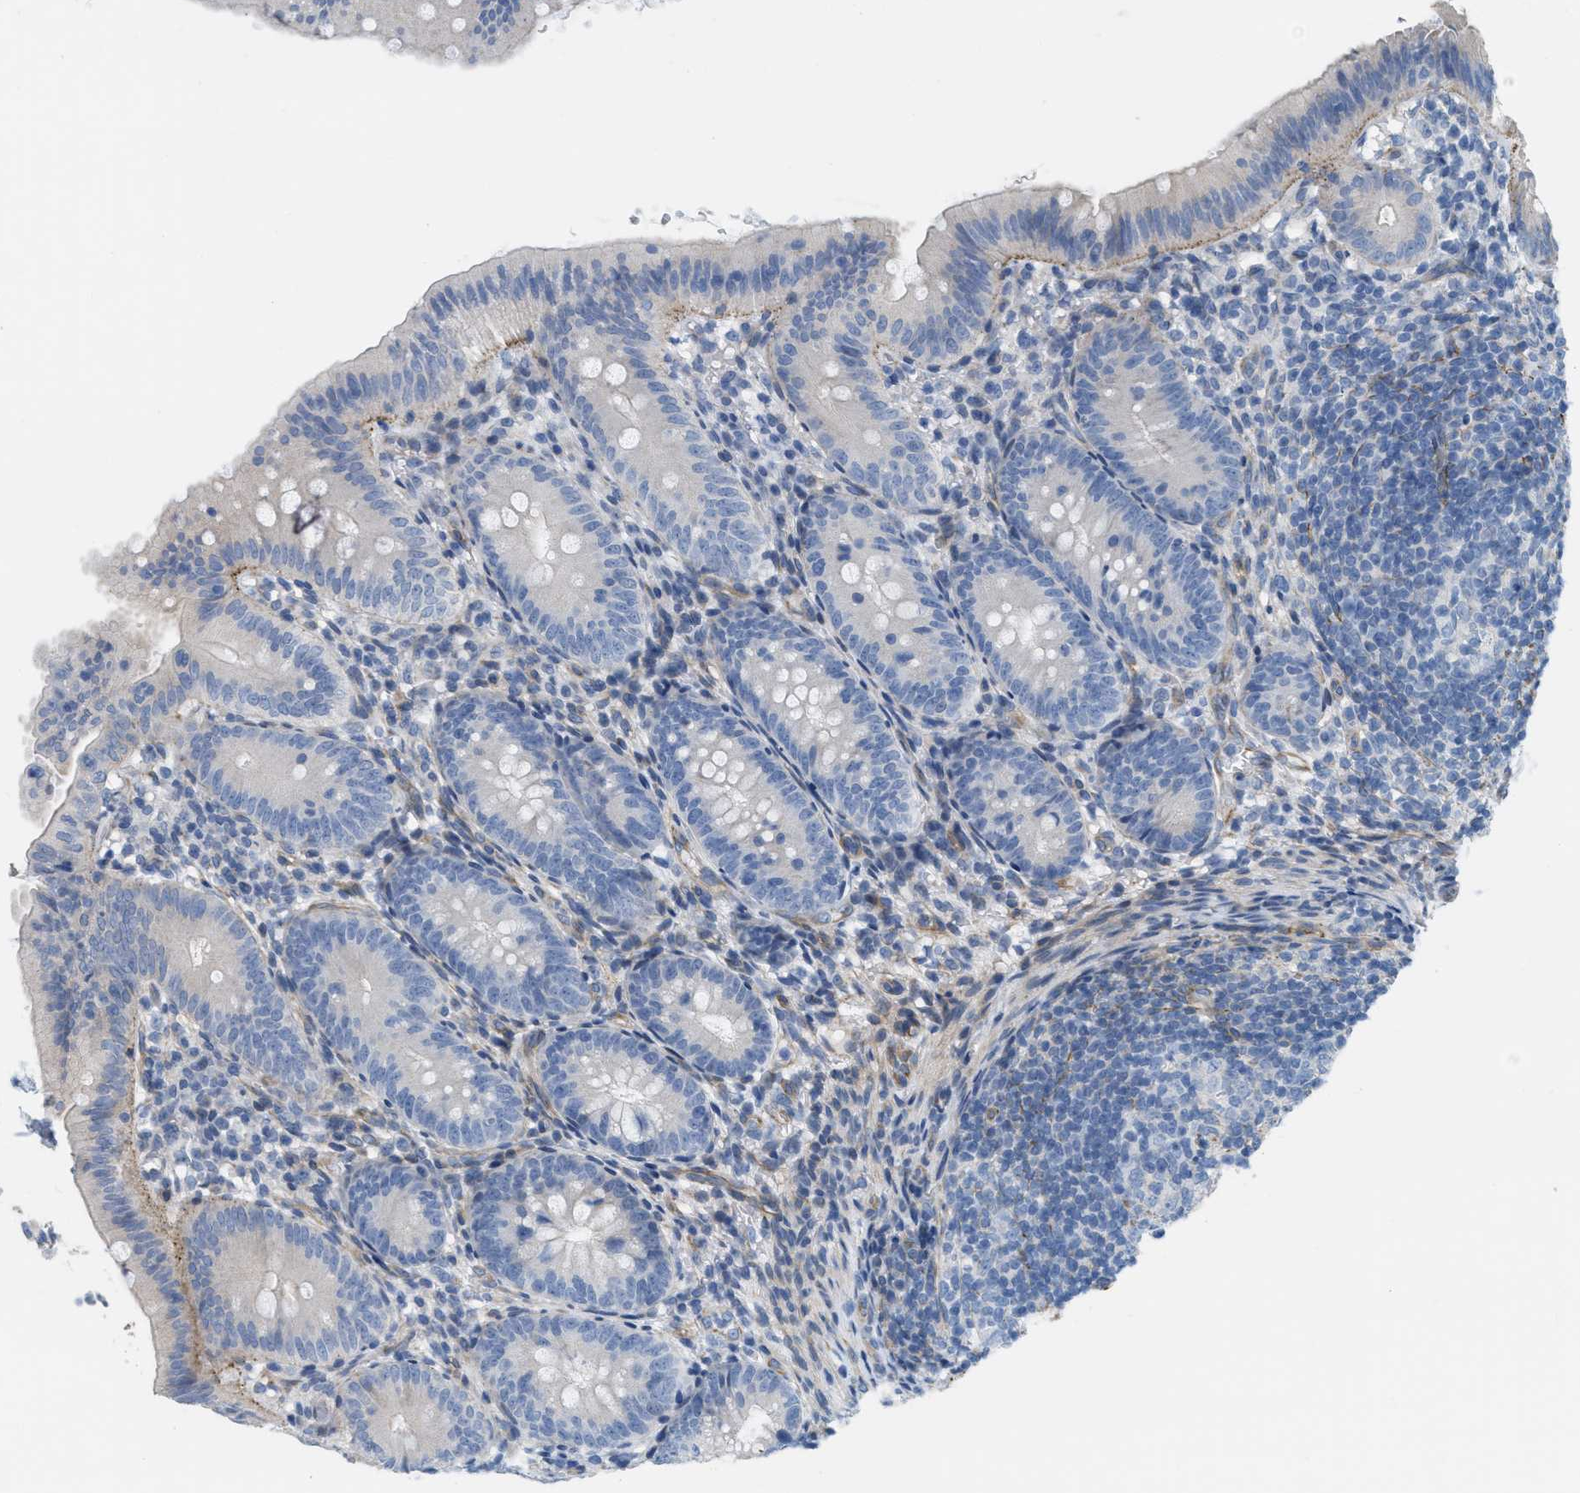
{"staining": {"intensity": "moderate", "quantity": "<25%", "location": "cytoplasmic/membranous"}, "tissue": "appendix", "cell_type": "Glandular cells", "image_type": "normal", "snomed": [{"axis": "morphology", "description": "Normal tissue, NOS"}, {"axis": "topography", "description": "Appendix"}], "caption": "Appendix stained with immunohistochemistry reveals moderate cytoplasmic/membranous expression in about <25% of glandular cells.", "gene": "SLC12A1", "patient": {"sex": "male", "age": 1}}